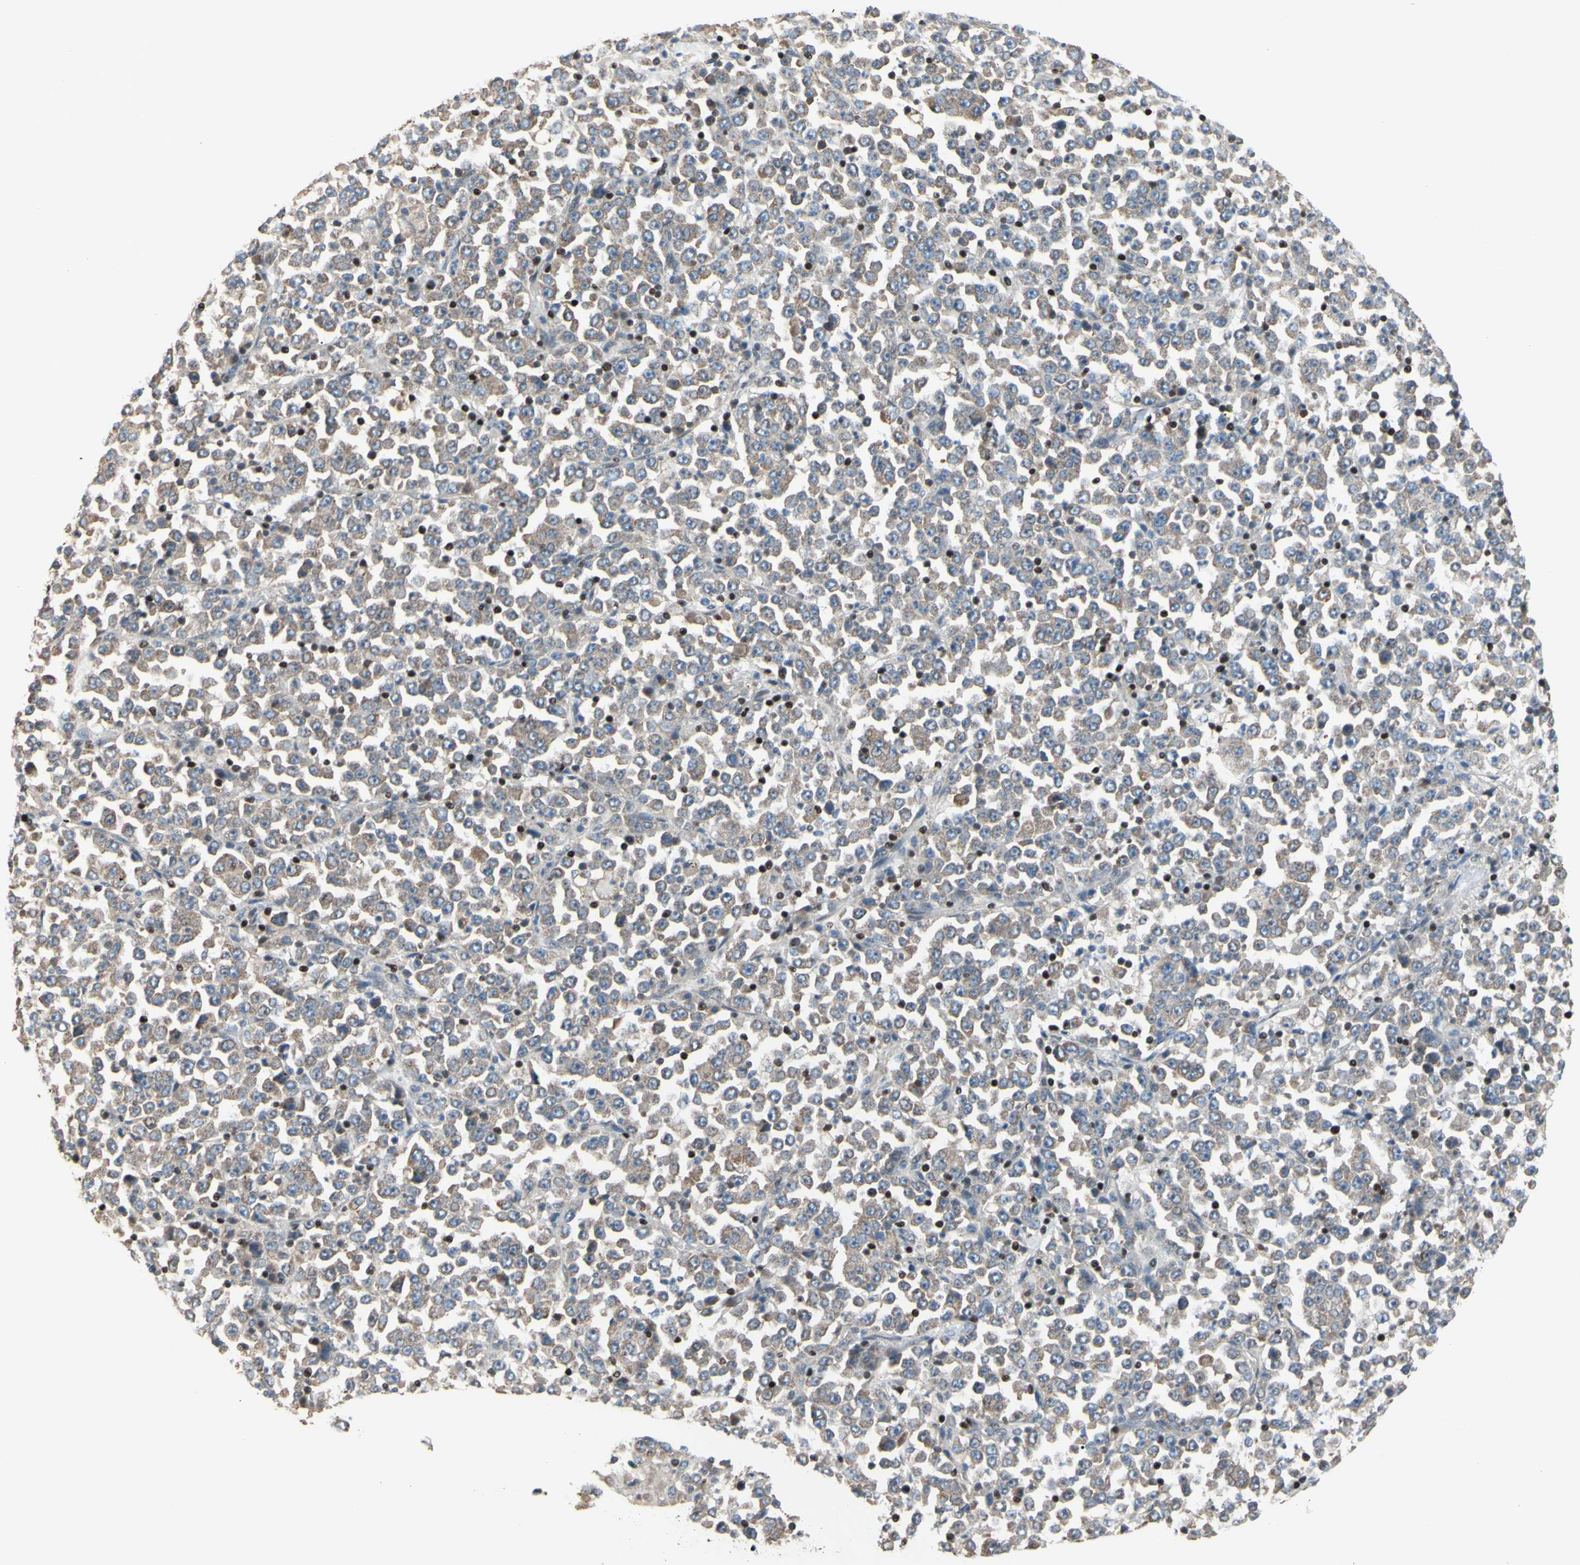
{"staining": {"intensity": "weak", "quantity": ">75%", "location": "cytoplasmic/membranous"}, "tissue": "stomach cancer", "cell_type": "Tumor cells", "image_type": "cancer", "snomed": [{"axis": "morphology", "description": "Normal tissue, NOS"}, {"axis": "morphology", "description": "Adenocarcinoma, NOS"}, {"axis": "topography", "description": "Stomach, upper"}, {"axis": "topography", "description": "Stomach"}], "caption": "High-magnification brightfield microscopy of stomach cancer (adenocarcinoma) stained with DAB (3,3'-diaminobenzidine) (brown) and counterstained with hematoxylin (blue). tumor cells exhibit weak cytoplasmic/membranous expression is appreciated in approximately>75% of cells. (DAB = brown stain, brightfield microscopy at high magnification).", "gene": "SP4", "patient": {"sex": "male", "age": 59}}